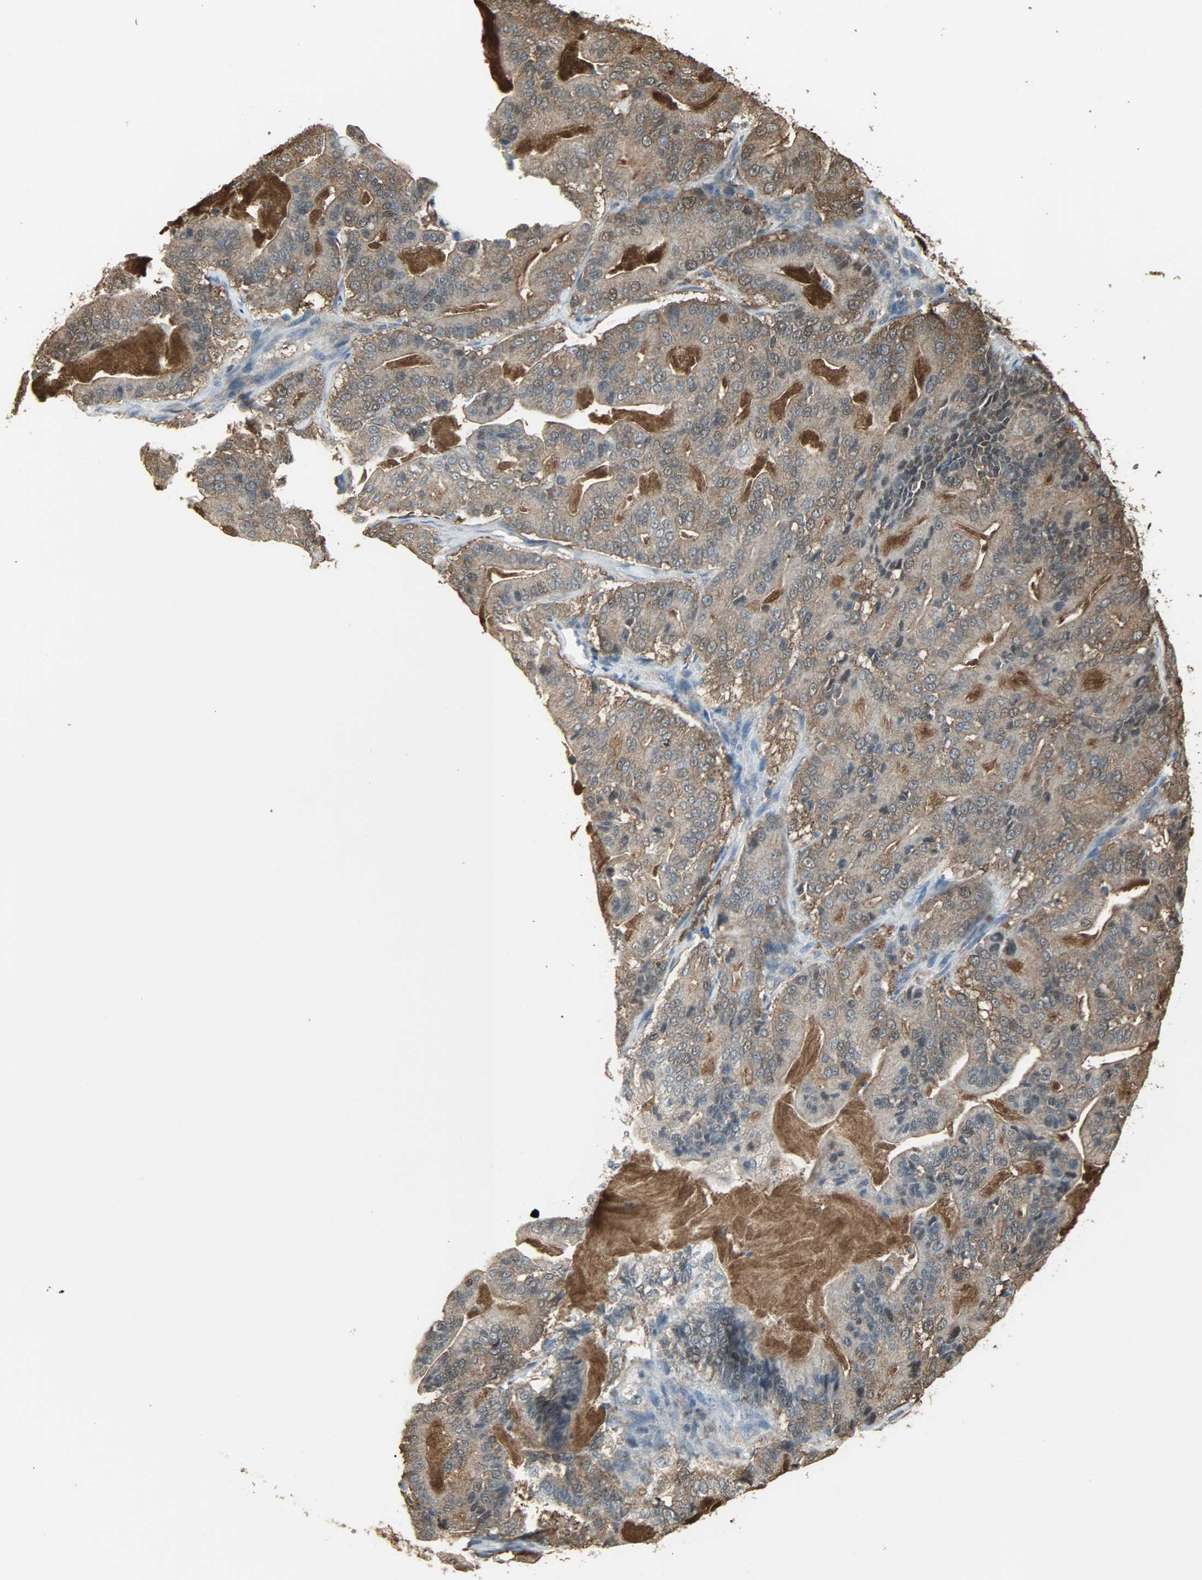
{"staining": {"intensity": "moderate", "quantity": ">75%", "location": "cytoplasmic/membranous"}, "tissue": "pancreatic cancer", "cell_type": "Tumor cells", "image_type": "cancer", "snomed": [{"axis": "morphology", "description": "Adenocarcinoma, NOS"}, {"axis": "topography", "description": "Pancreas"}], "caption": "IHC (DAB (3,3'-diaminobenzidine)) staining of human pancreatic cancer (adenocarcinoma) demonstrates moderate cytoplasmic/membranous protein expression in approximately >75% of tumor cells.", "gene": "LDHB", "patient": {"sex": "male", "age": 63}}